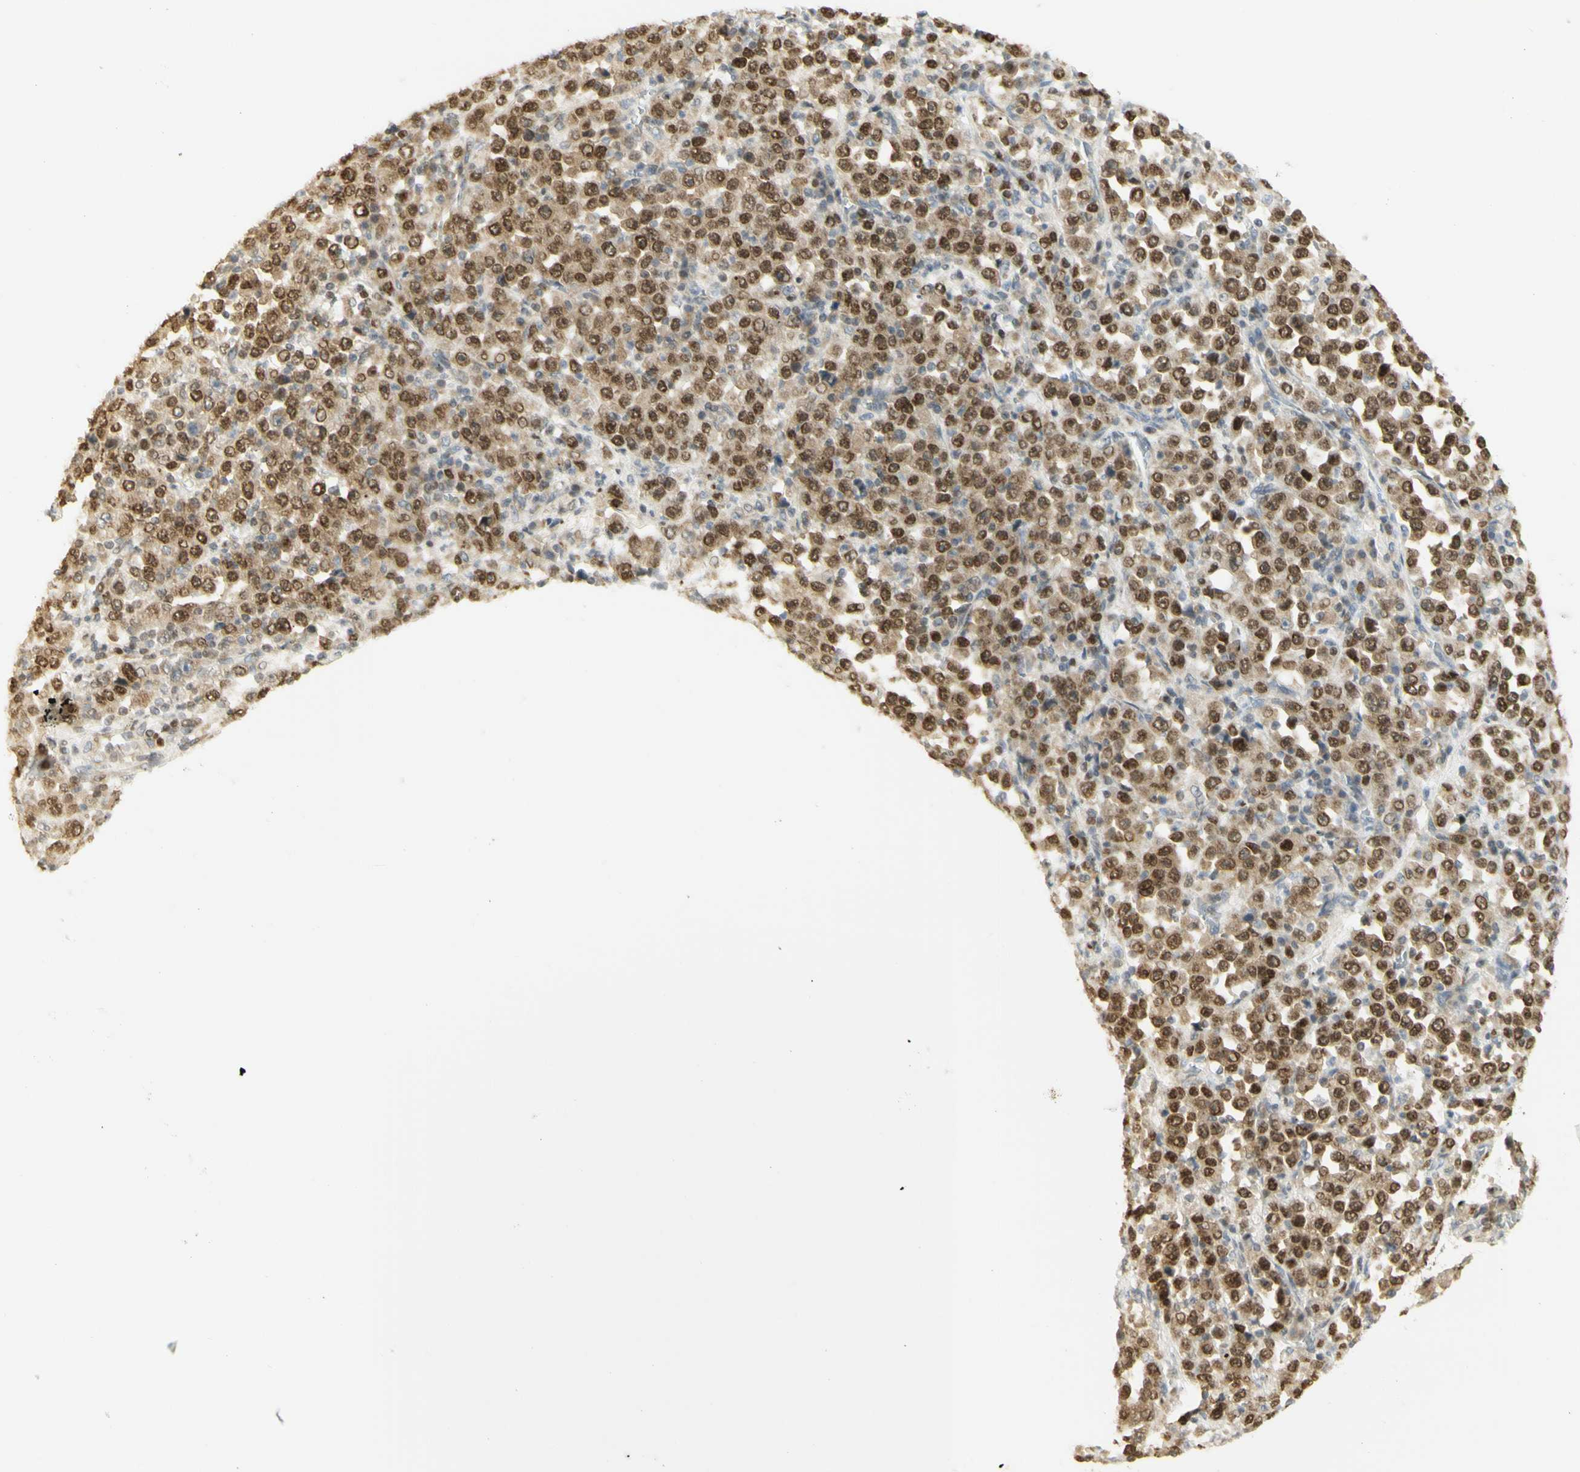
{"staining": {"intensity": "strong", "quantity": ">75%", "location": "cytoplasmic/membranous,nuclear"}, "tissue": "stomach cancer", "cell_type": "Tumor cells", "image_type": "cancer", "snomed": [{"axis": "morphology", "description": "Normal tissue, NOS"}, {"axis": "morphology", "description": "Adenocarcinoma, NOS"}, {"axis": "topography", "description": "Stomach, upper"}, {"axis": "topography", "description": "Stomach"}], "caption": "Immunohistochemical staining of stomach adenocarcinoma demonstrates strong cytoplasmic/membranous and nuclear protein expression in about >75% of tumor cells.", "gene": "KIF11", "patient": {"sex": "male", "age": 59}}